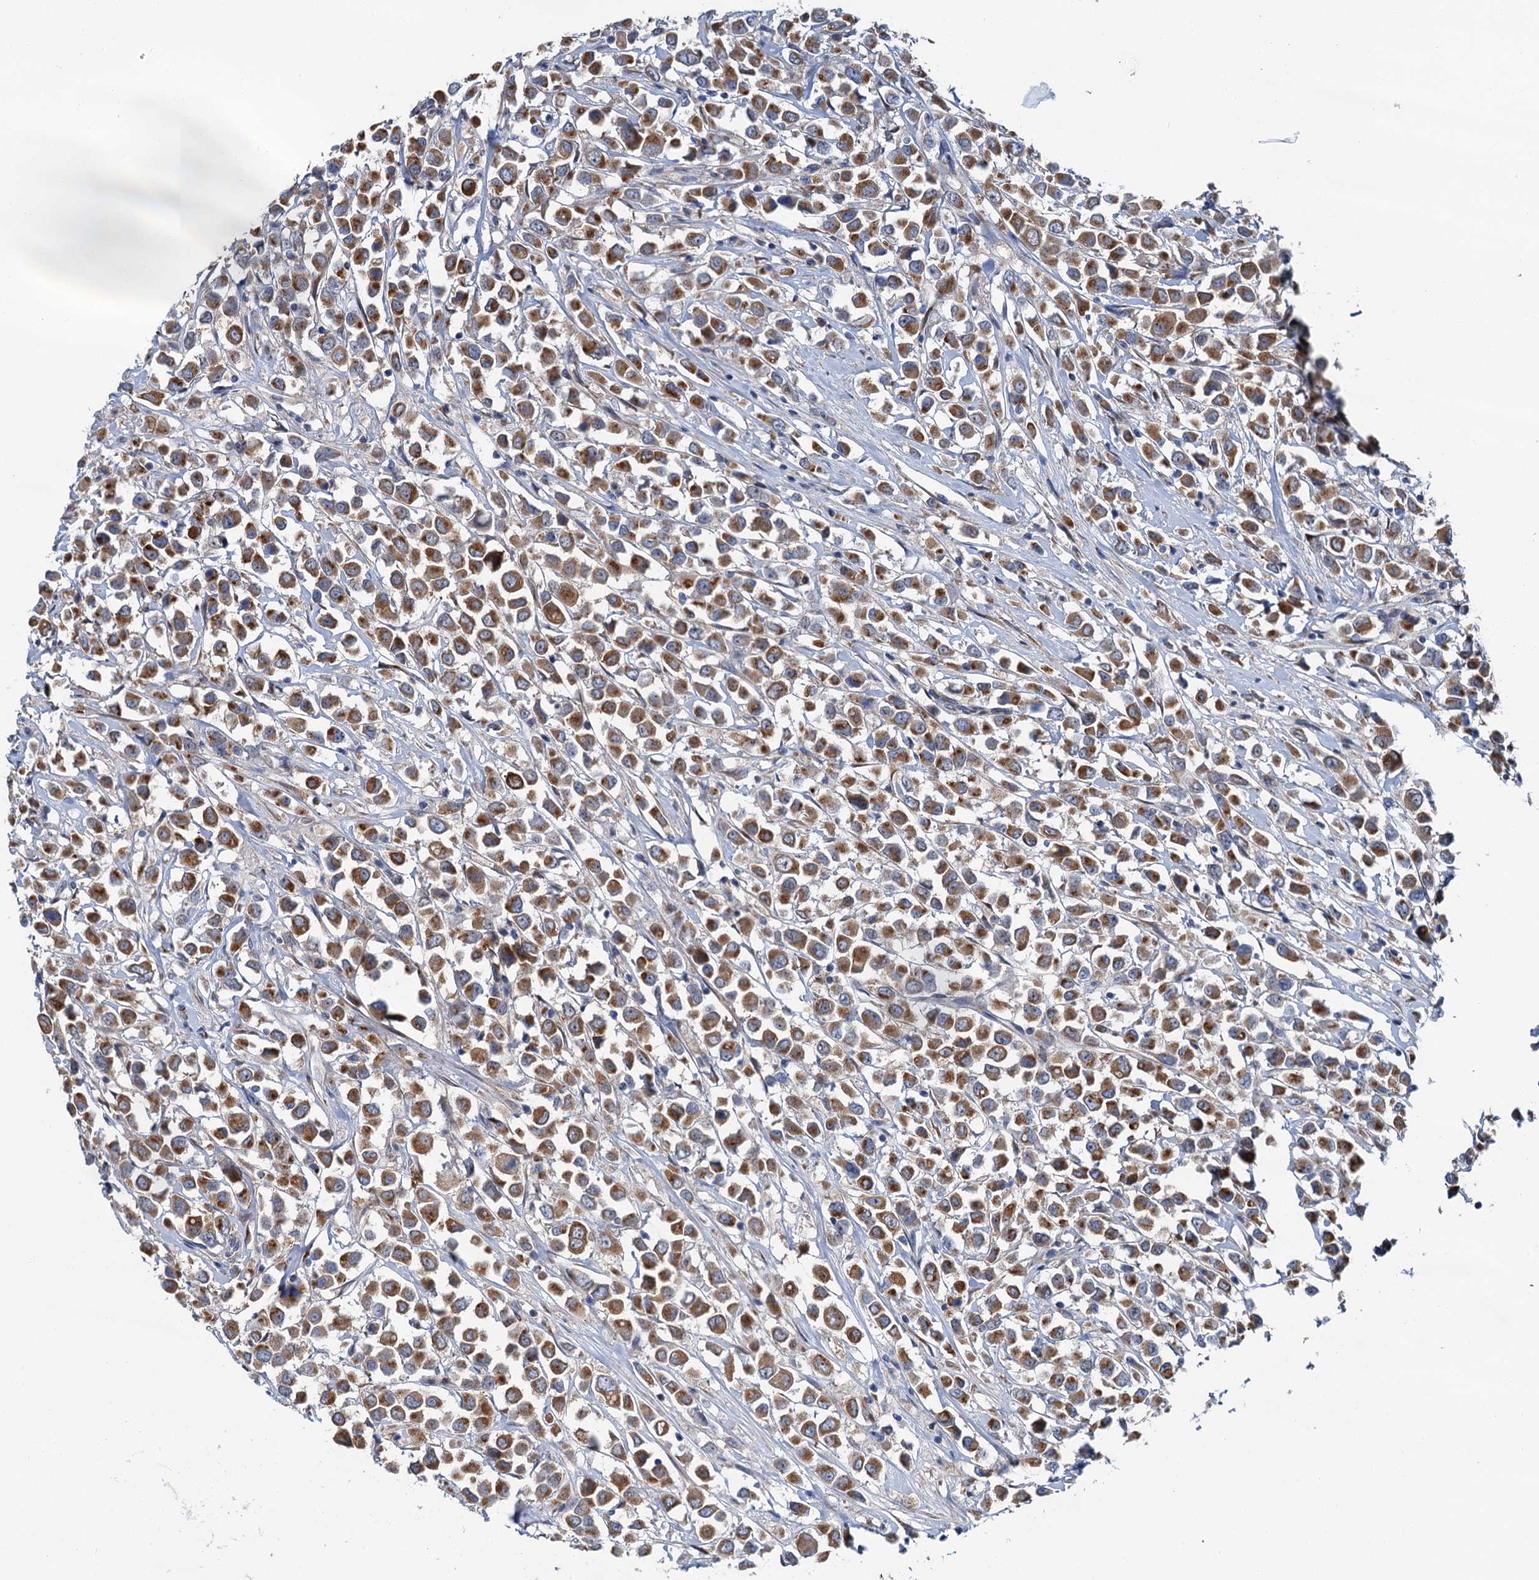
{"staining": {"intensity": "moderate", "quantity": ">75%", "location": "cytoplasmic/membranous"}, "tissue": "breast cancer", "cell_type": "Tumor cells", "image_type": "cancer", "snomed": [{"axis": "morphology", "description": "Duct carcinoma"}, {"axis": "topography", "description": "Breast"}], "caption": "The histopathology image reveals a brown stain indicating the presence of a protein in the cytoplasmic/membranous of tumor cells in invasive ductal carcinoma (breast).", "gene": "BET1L", "patient": {"sex": "female", "age": 61}}